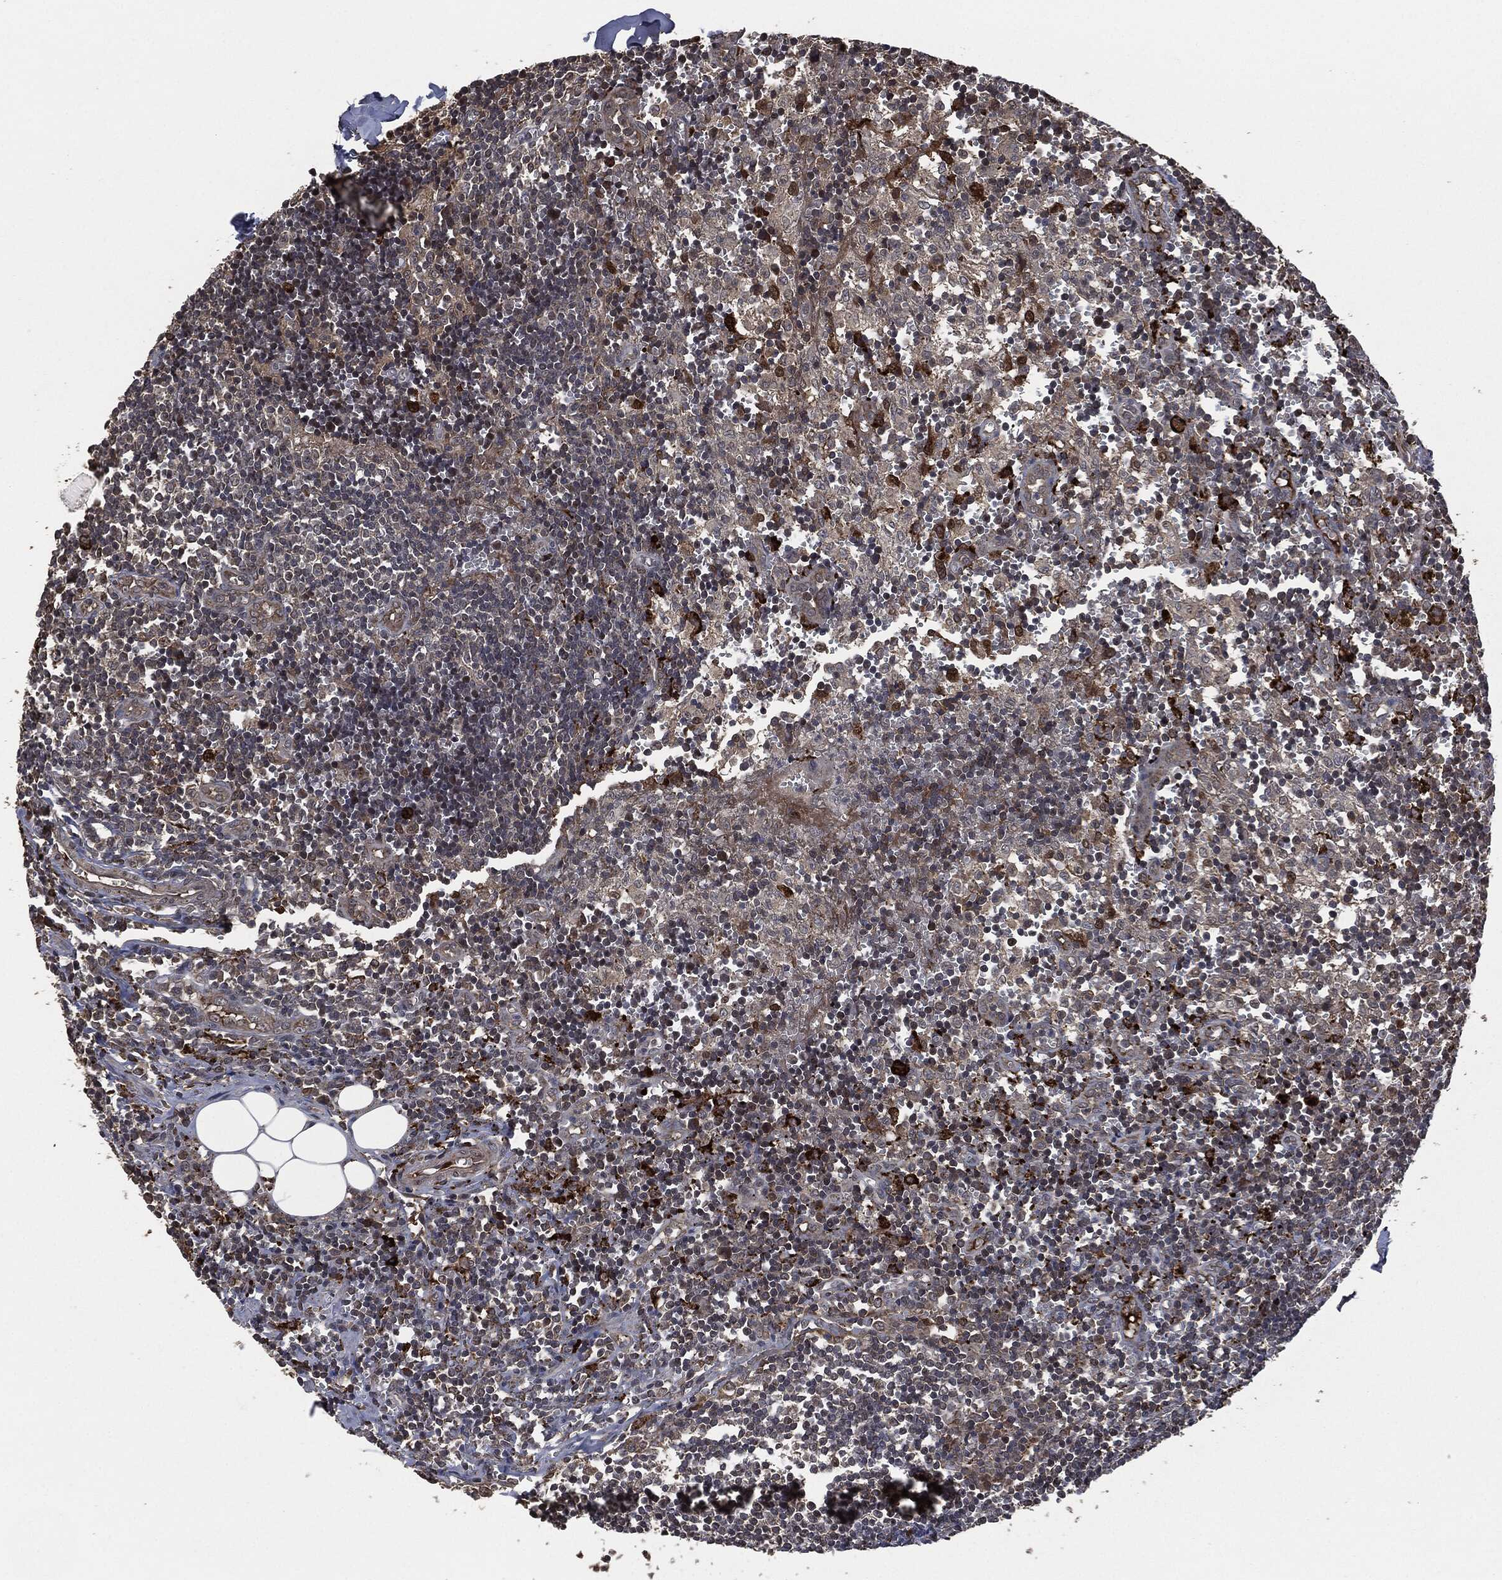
{"staining": {"intensity": "strong", "quantity": "<25%", "location": "cytoplasmic/membranous"}, "tissue": "lymph node", "cell_type": "Non-germinal center cells", "image_type": "normal", "snomed": [{"axis": "morphology", "description": "Normal tissue, NOS"}, {"axis": "topography", "description": "Lymph node"}, {"axis": "topography", "description": "Salivary gland"}], "caption": "Lymph node stained with DAB immunohistochemistry demonstrates medium levels of strong cytoplasmic/membranous expression in approximately <25% of non-germinal center cells. Using DAB (brown) and hematoxylin (blue) stains, captured at high magnification using brightfield microscopy.", "gene": "CRABP2", "patient": {"sex": "male", "age": 78}}